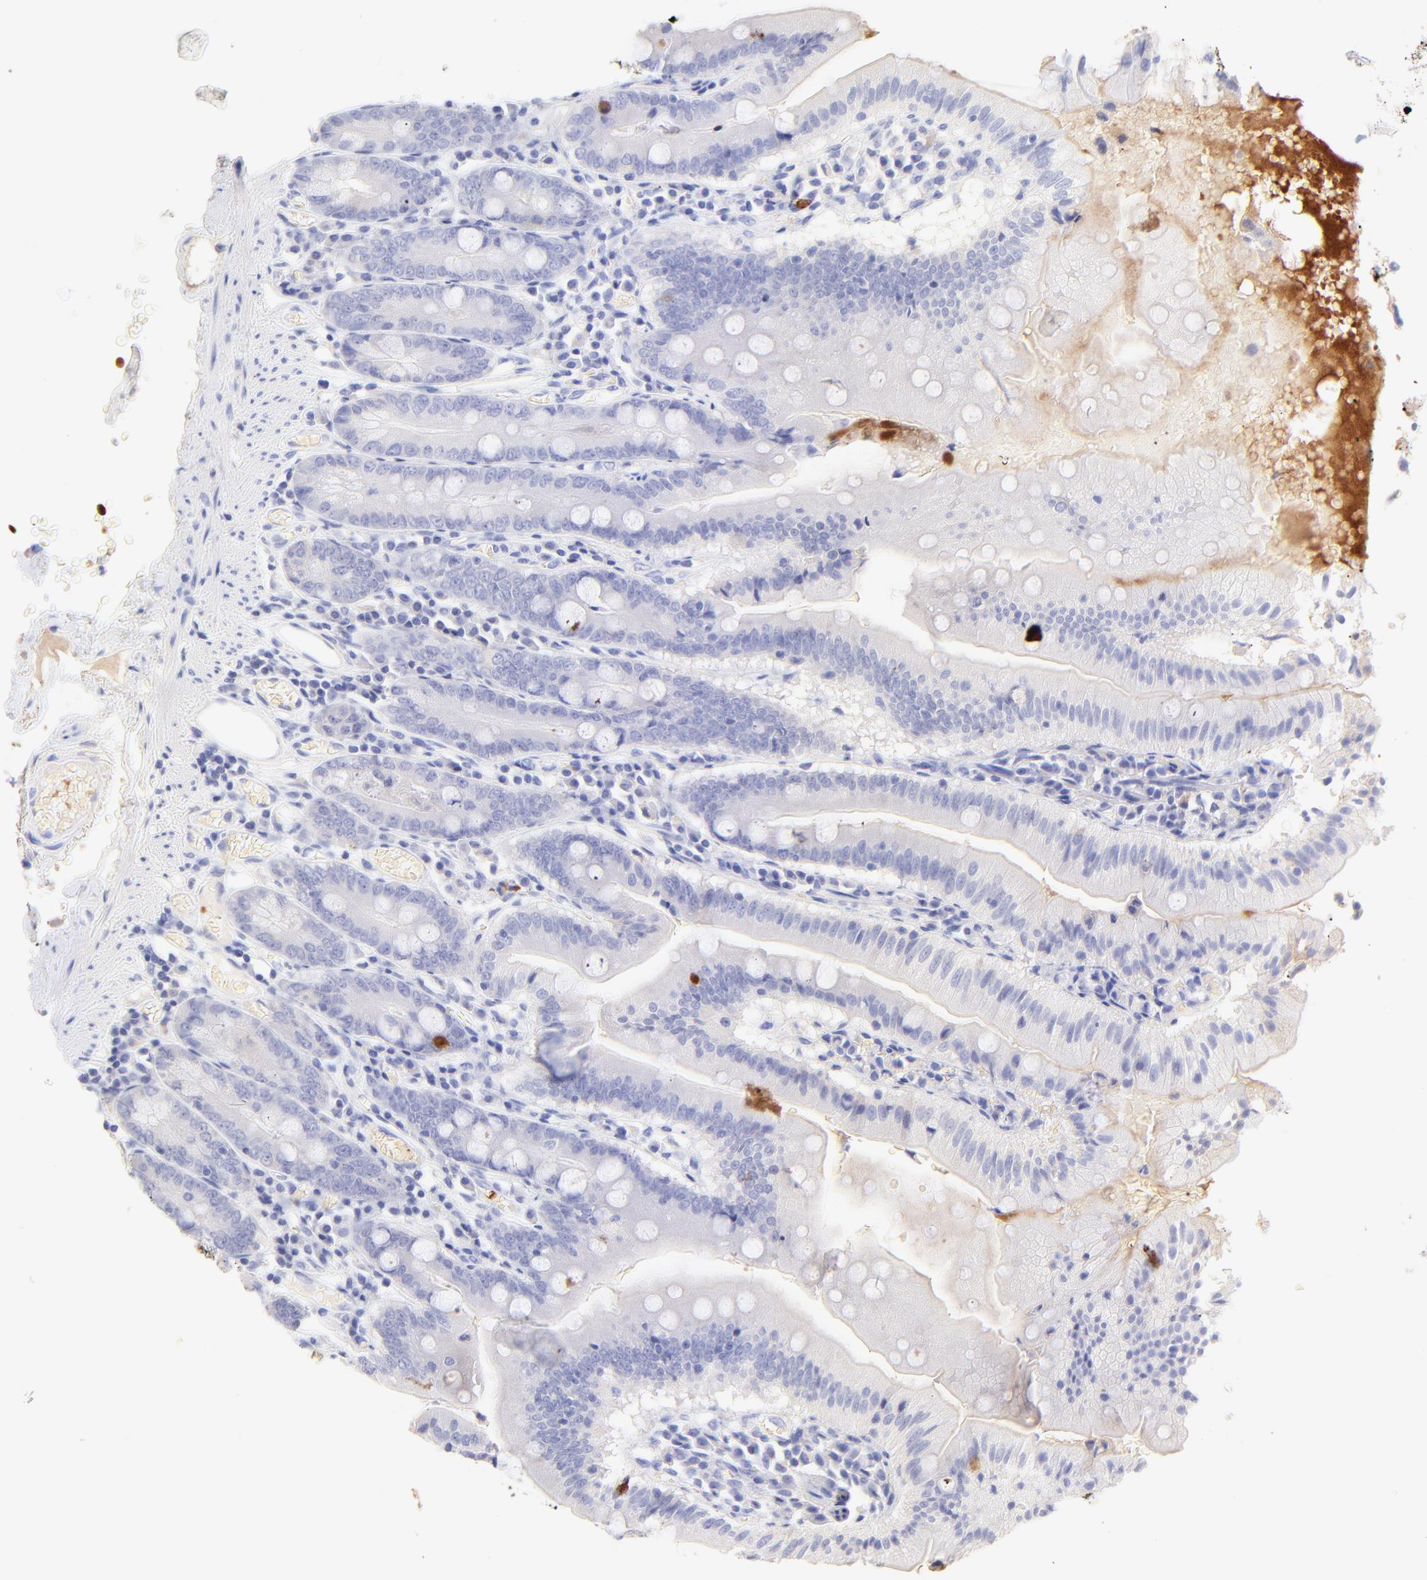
{"staining": {"intensity": "weak", "quantity": "<25%", "location": "cytoplasmic/membranous"}, "tissue": "small intestine", "cell_type": "Glandular cells", "image_type": "normal", "snomed": [{"axis": "morphology", "description": "Normal tissue, NOS"}, {"axis": "topography", "description": "Small intestine"}], "caption": "A micrograph of human small intestine is negative for staining in glandular cells. (DAB (3,3'-diaminobenzidine) IHC, high magnification).", "gene": "FRMPD3", "patient": {"sex": "male", "age": 71}}